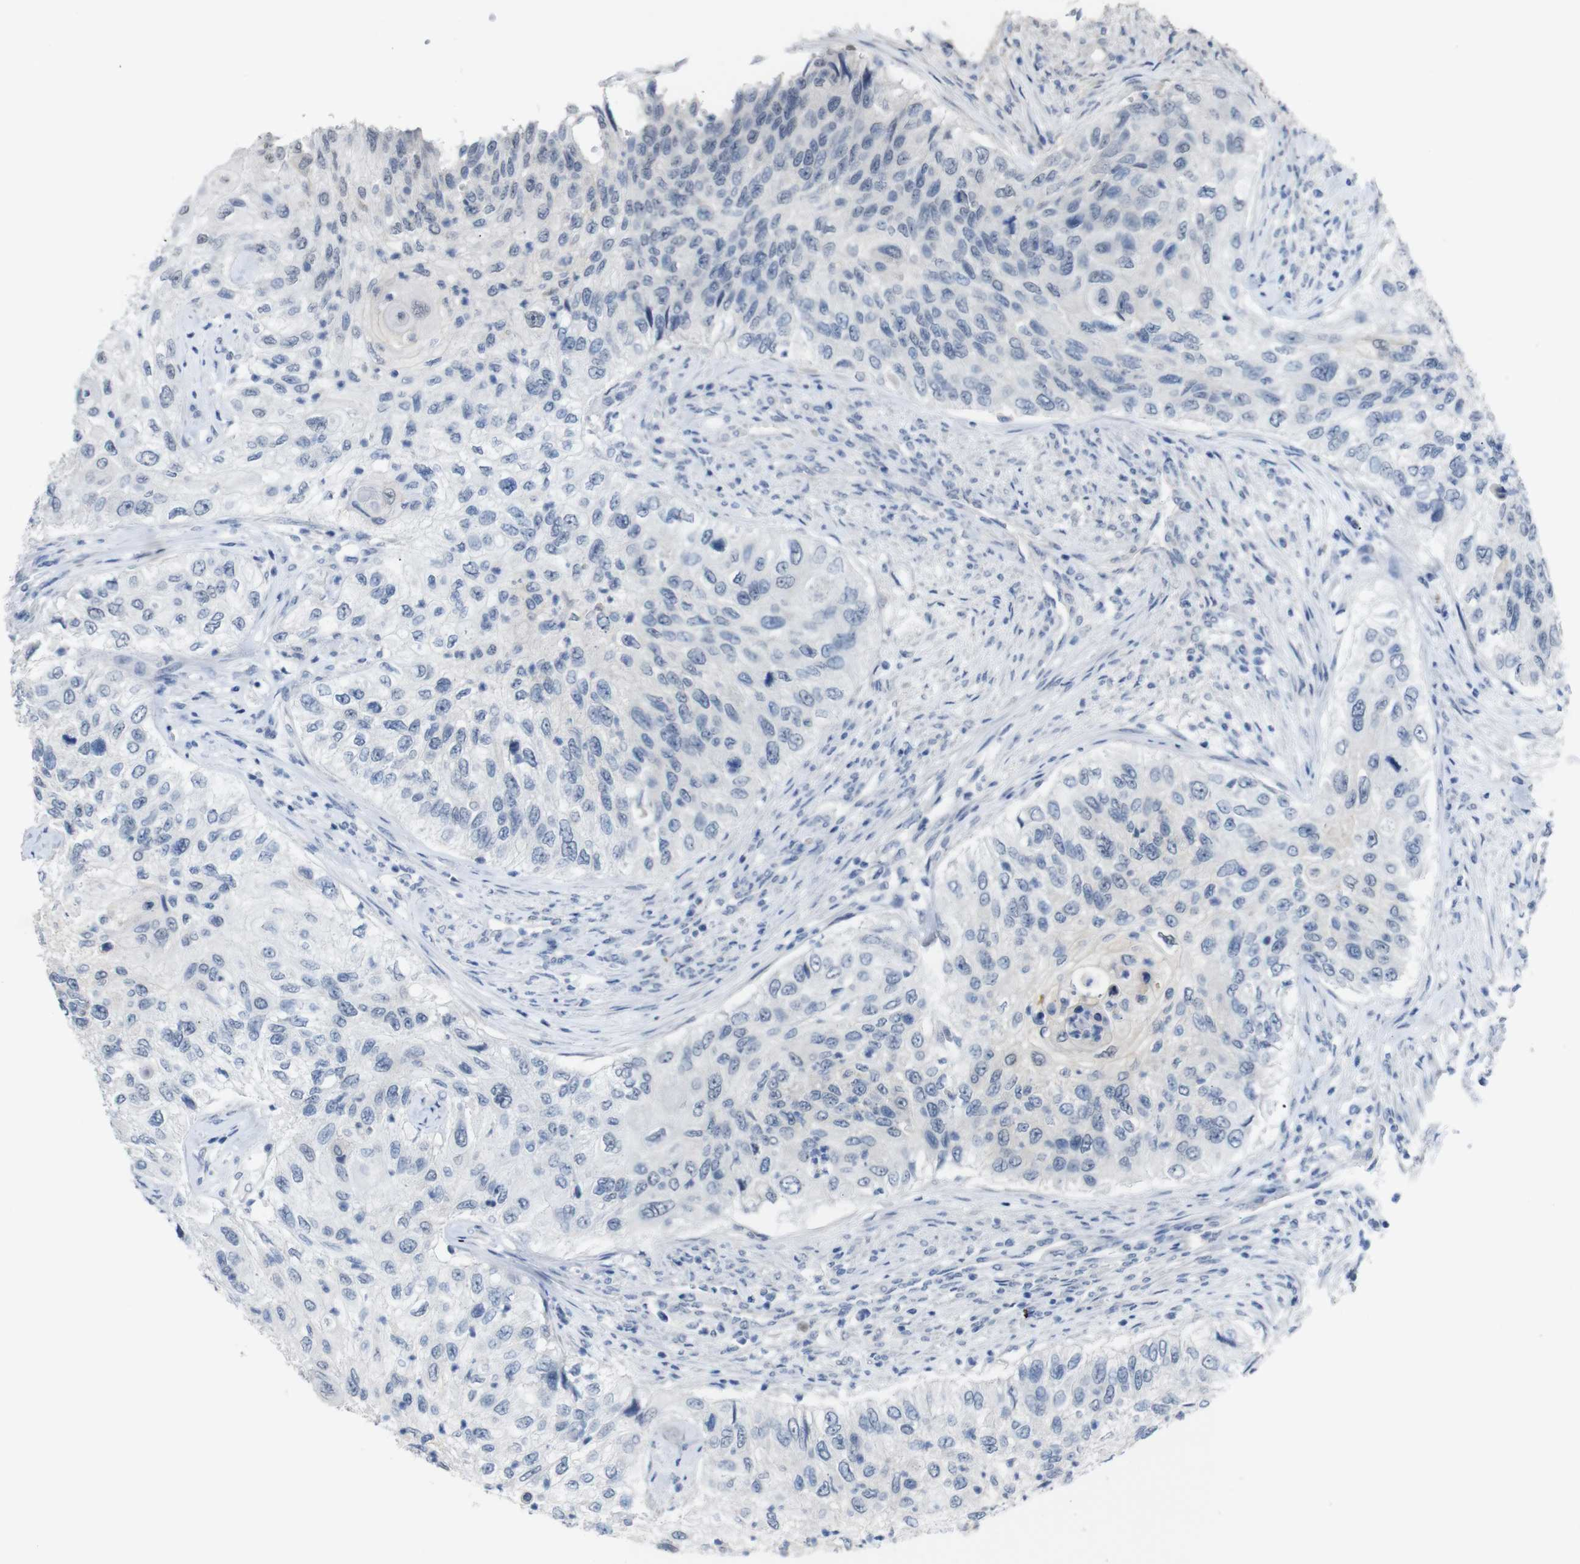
{"staining": {"intensity": "negative", "quantity": "none", "location": "none"}, "tissue": "urothelial cancer", "cell_type": "Tumor cells", "image_type": "cancer", "snomed": [{"axis": "morphology", "description": "Urothelial carcinoma, High grade"}, {"axis": "topography", "description": "Urinary bladder"}], "caption": "This is an immunohistochemistry micrograph of urothelial cancer. There is no positivity in tumor cells.", "gene": "CHRM5", "patient": {"sex": "female", "age": 60}}